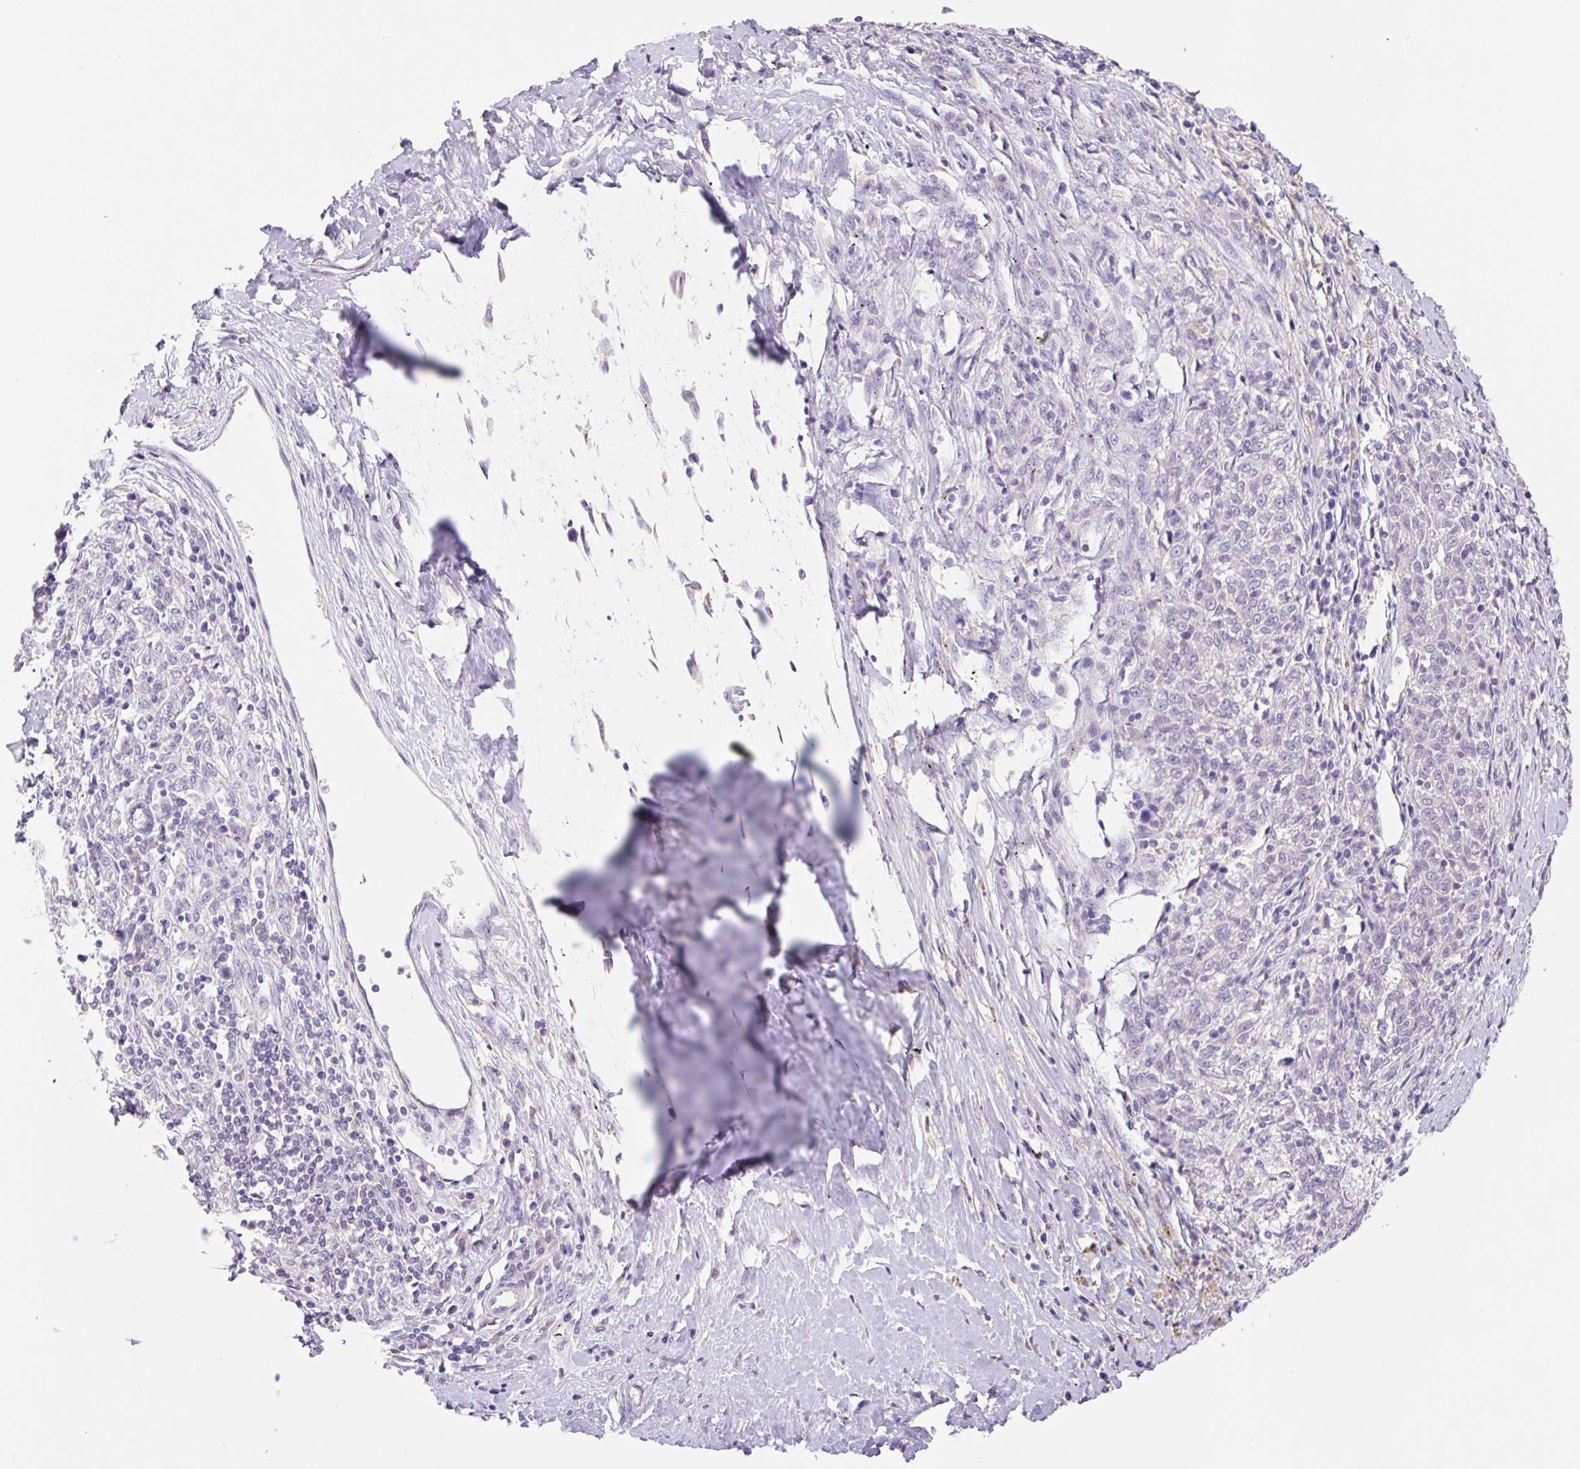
{"staining": {"intensity": "negative", "quantity": "none", "location": "none"}, "tissue": "melanoma", "cell_type": "Tumor cells", "image_type": "cancer", "snomed": [{"axis": "morphology", "description": "Malignant melanoma, NOS"}, {"axis": "topography", "description": "Skin"}], "caption": "Immunohistochemistry (IHC) of human malignant melanoma displays no expression in tumor cells.", "gene": "HCRTR2", "patient": {"sex": "female", "age": 72}}